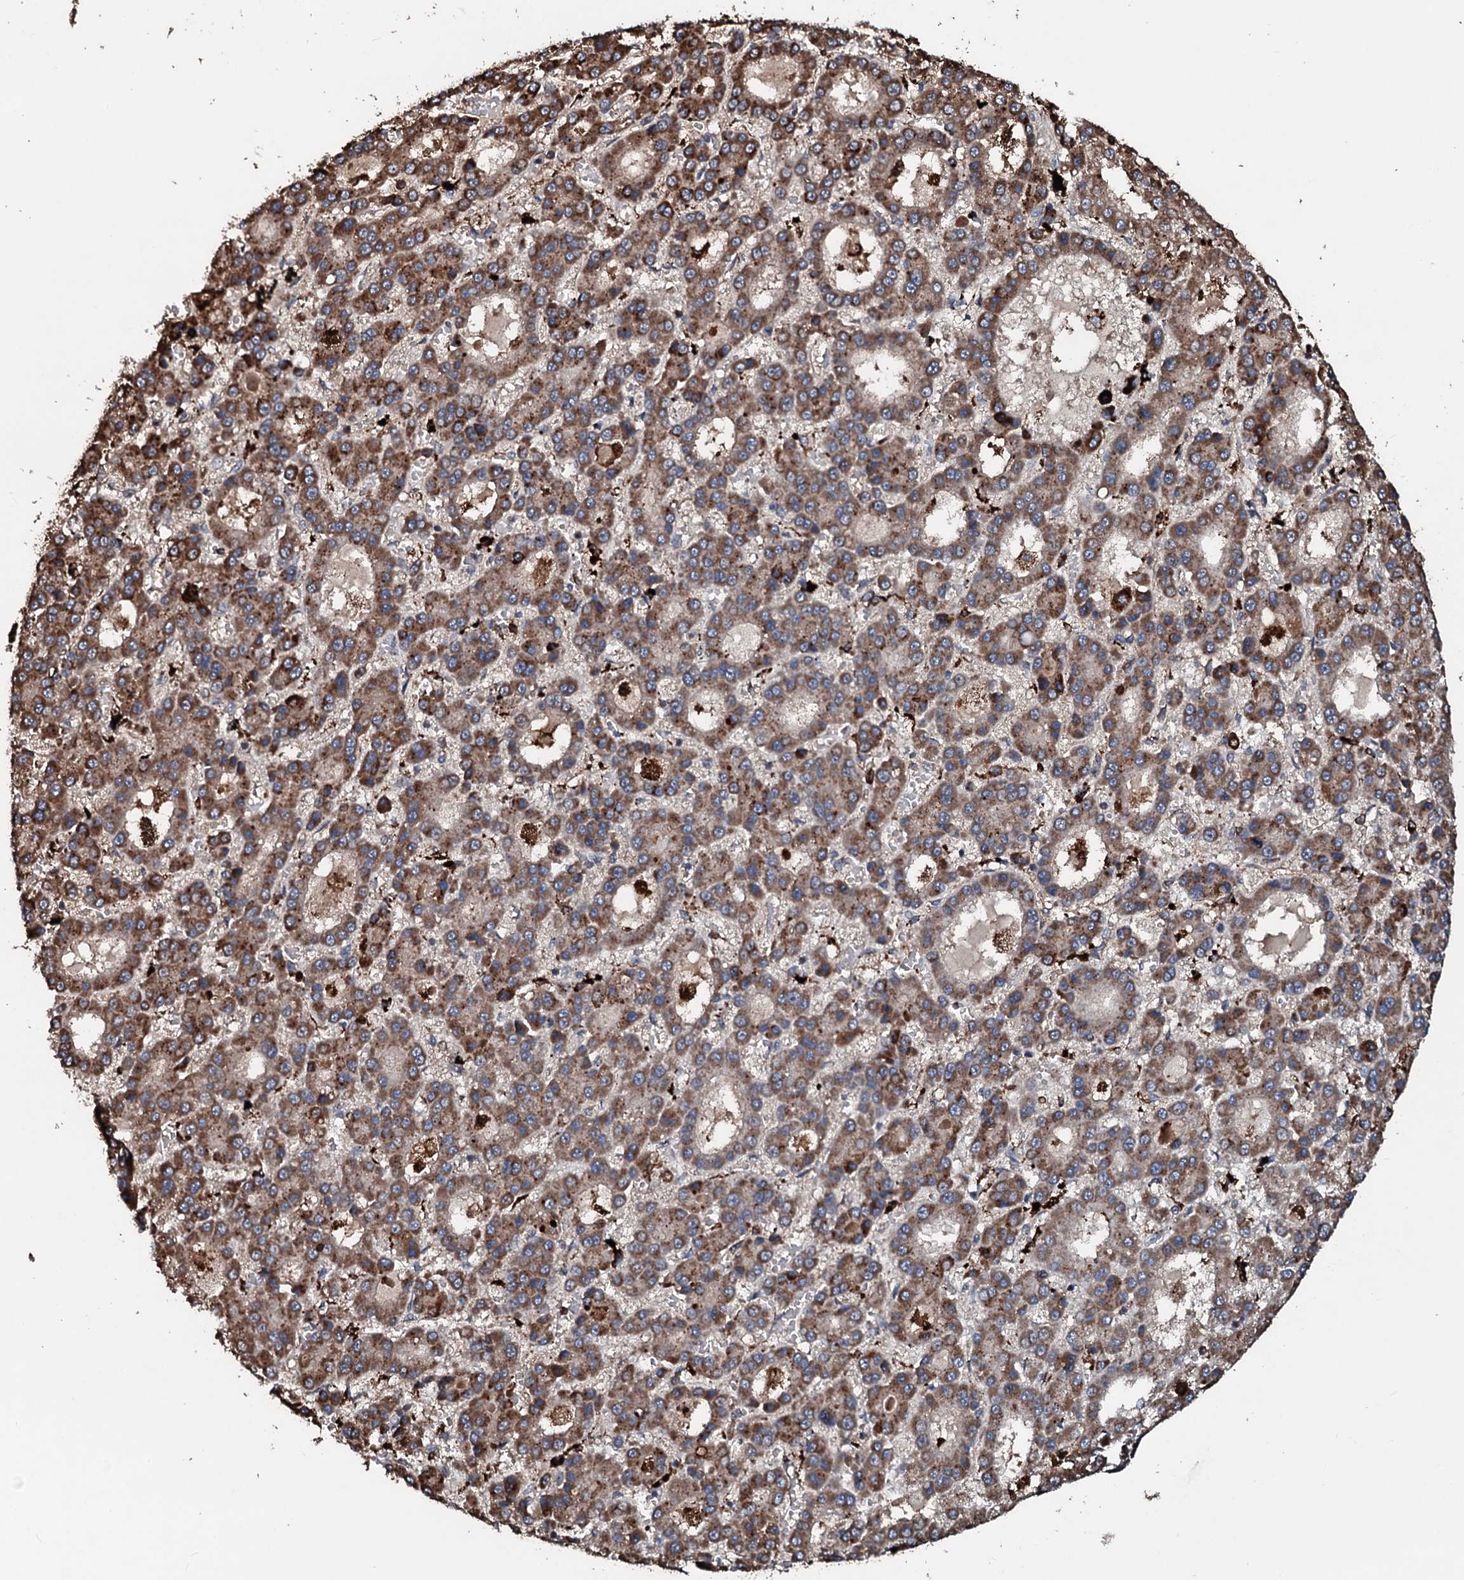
{"staining": {"intensity": "moderate", "quantity": ">75%", "location": "cytoplasmic/membranous"}, "tissue": "liver cancer", "cell_type": "Tumor cells", "image_type": "cancer", "snomed": [{"axis": "morphology", "description": "Carcinoma, Hepatocellular, NOS"}, {"axis": "topography", "description": "Liver"}], "caption": "Immunohistochemistry (IHC) (DAB) staining of human hepatocellular carcinoma (liver) reveals moderate cytoplasmic/membranous protein staining in approximately >75% of tumor cells.", "gene": "TPGS2", "patient": {"sex": "male", "age": 70}}